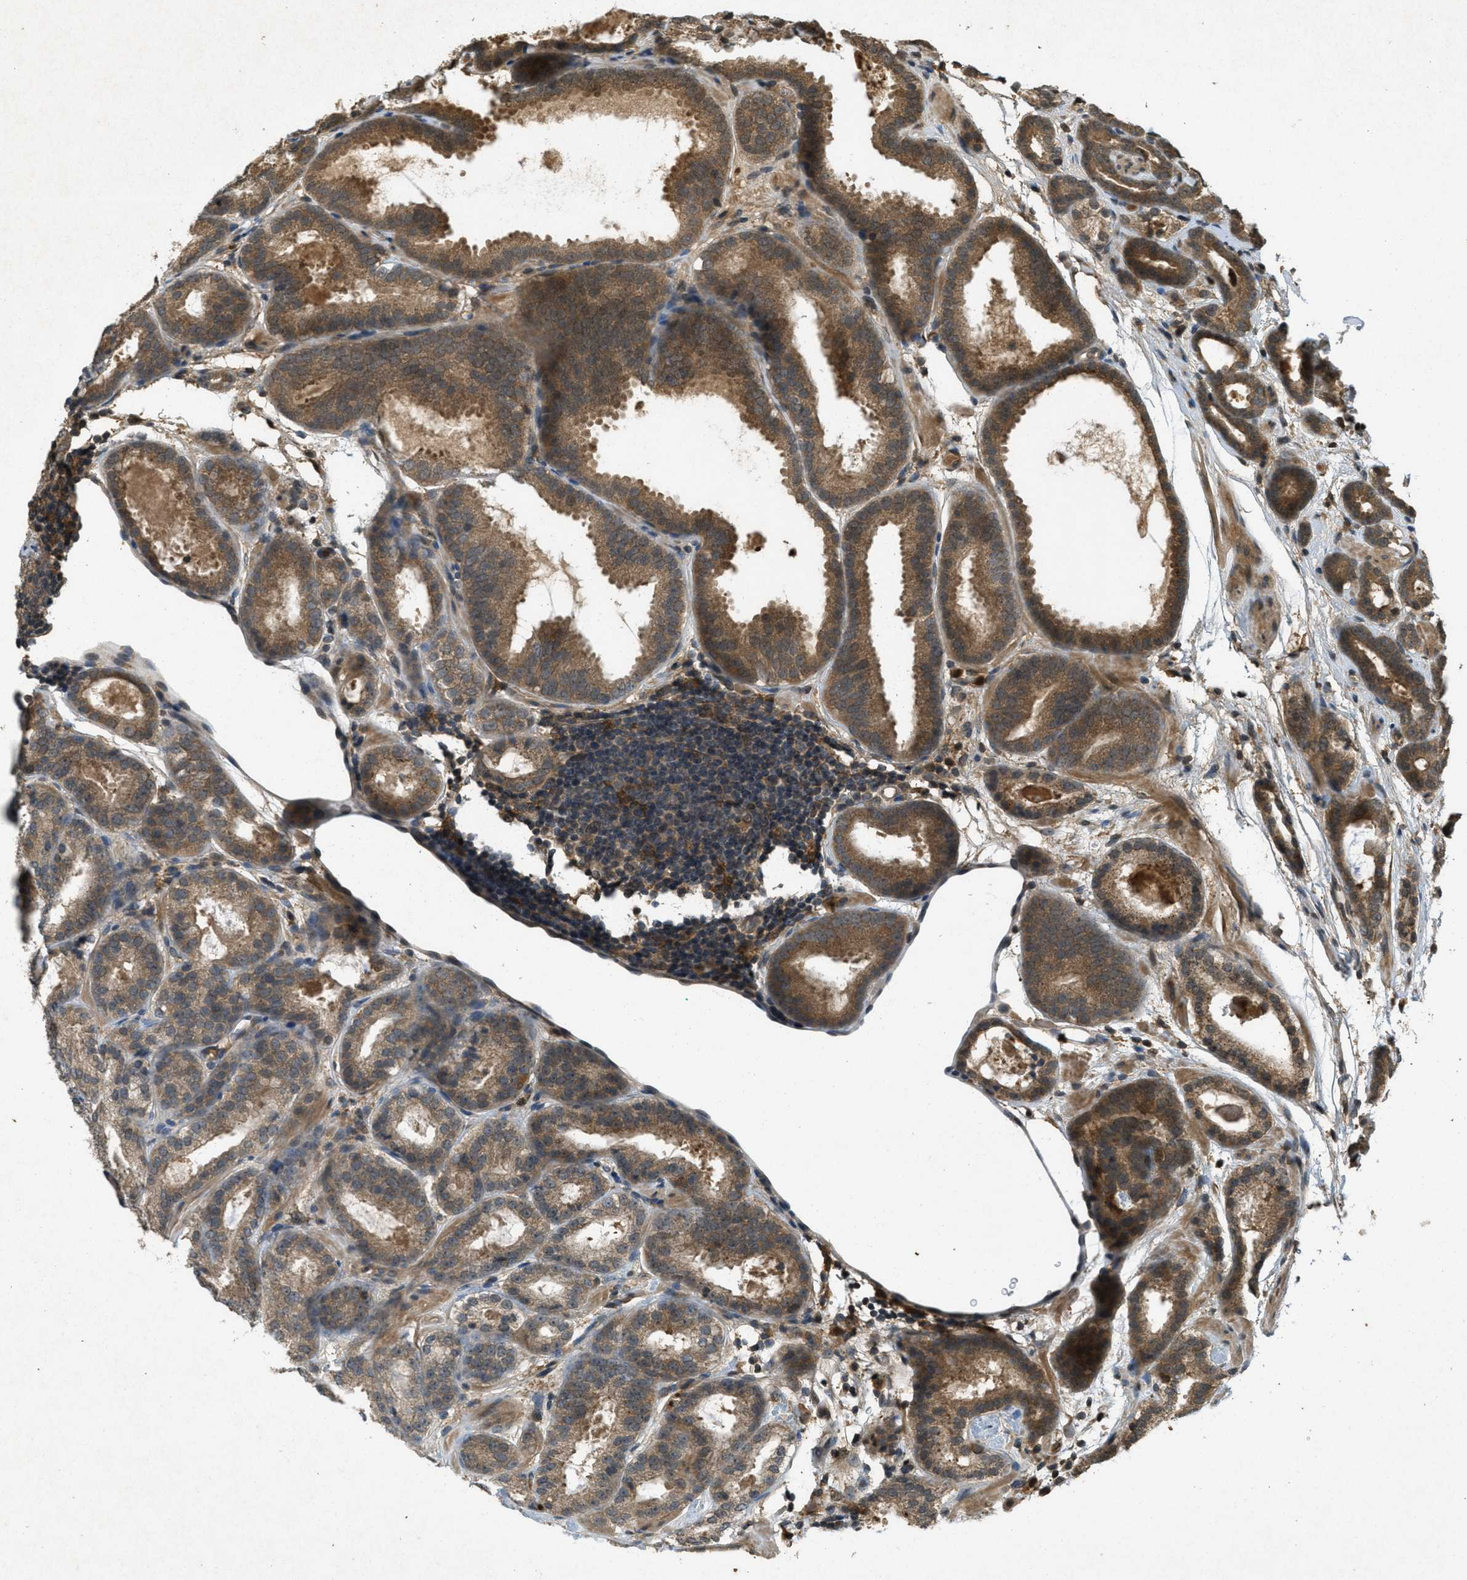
{"staining": {"intensity": "moderate", "quantity": ">75%", "location": "cytoplasmic/membranous"}, "tissue": "prostate cancer", "cell_type": "Tumor cells", "image_type": "cancer", "snomed": [{"axis": "morphology", "description": "Adenocarcinoma, Low grade"}, {"axis": "topography", "description": "Prostate"}], "caption": "Prostate cancer was stained to show a protein in brown. There is medium levels of moderate cytoplasmic/membranous positivity in about >75% of tumor cells. (DAB (3,3'-diaminobenzidine) = brown stain, brightfield microscopy at high magnification).", "gene": "ATG7", "patient": {"sex": "male", "age": 69}}